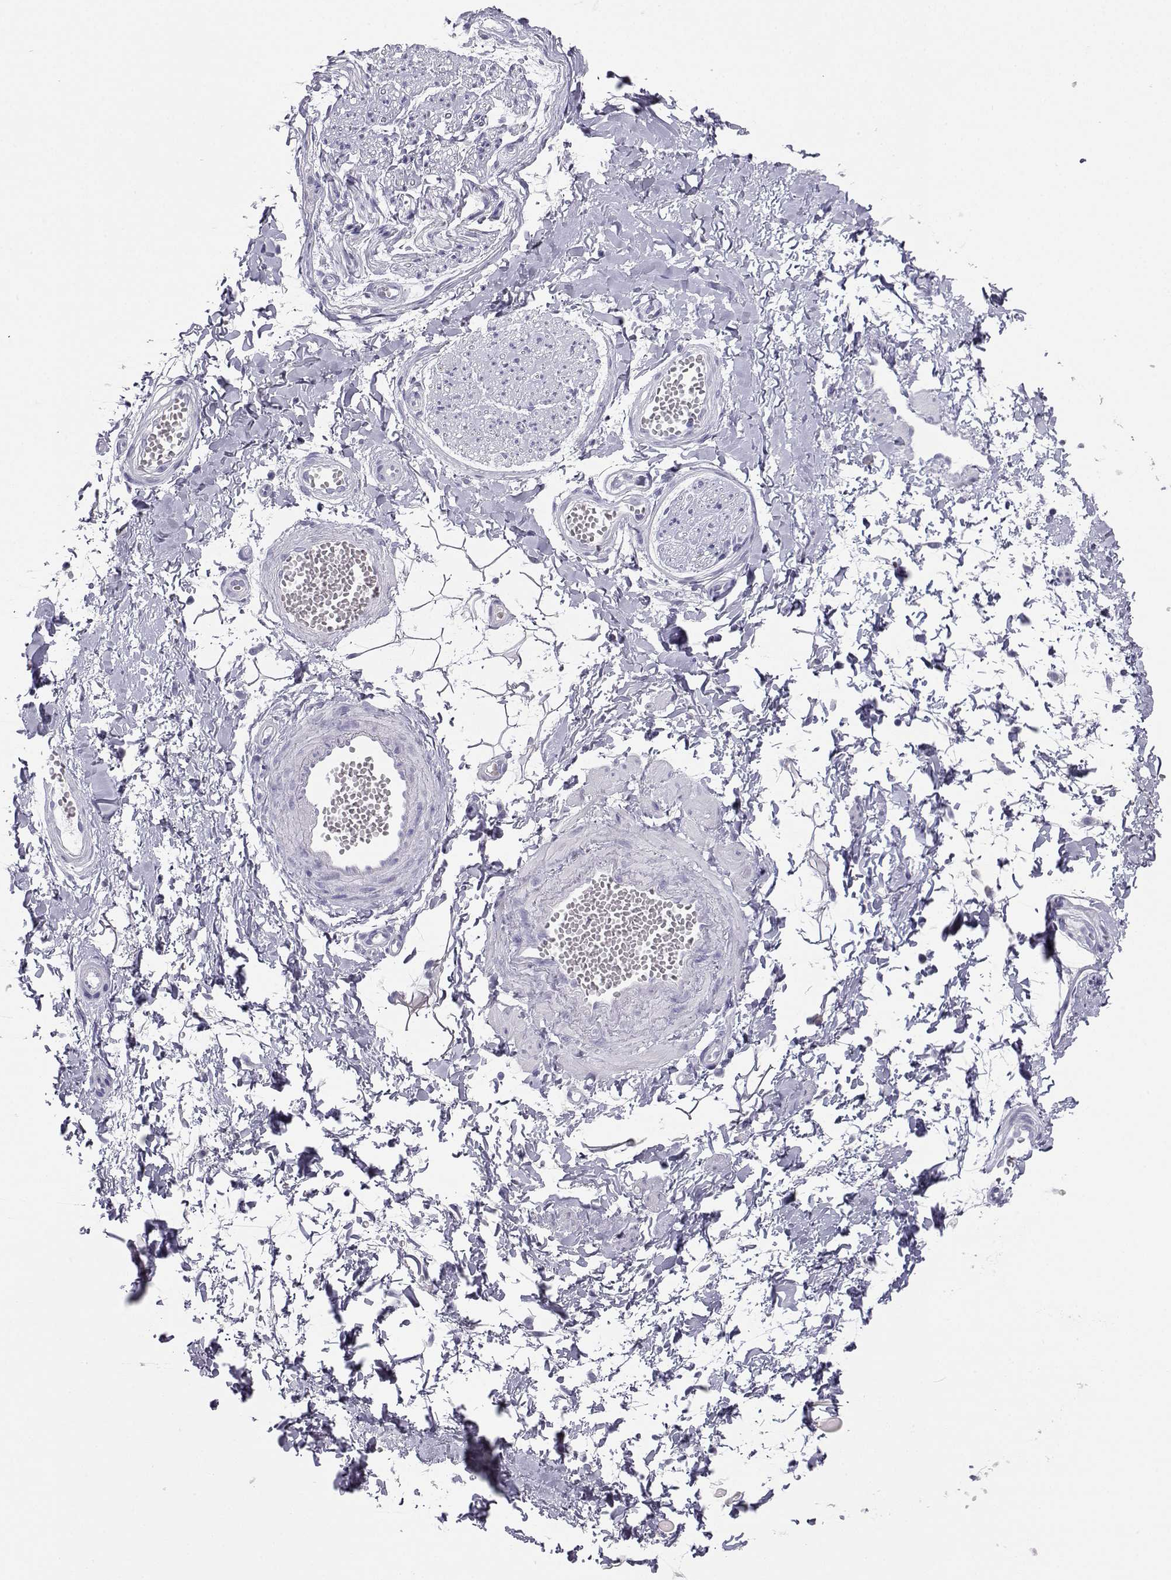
{"staining": {"intensity": "negative", "quantity": "none", "location": "none"}, "tissue": "adipose tissue", "cell_type": "Adipocytes", "image_type": "normal", "snomed": [{"axis": "morphology", "description": "Normal tissue, NOS"}, {"axis": "topography", "description": "Smooth muscle"}, {"axis": "topography", "description": "Peripheral nerve tissue"}], "caption": "There is no significant expression in adipocytes of adipose tissue.", "gene": "SST", "patient": {"sex": "male", "age": 22}}